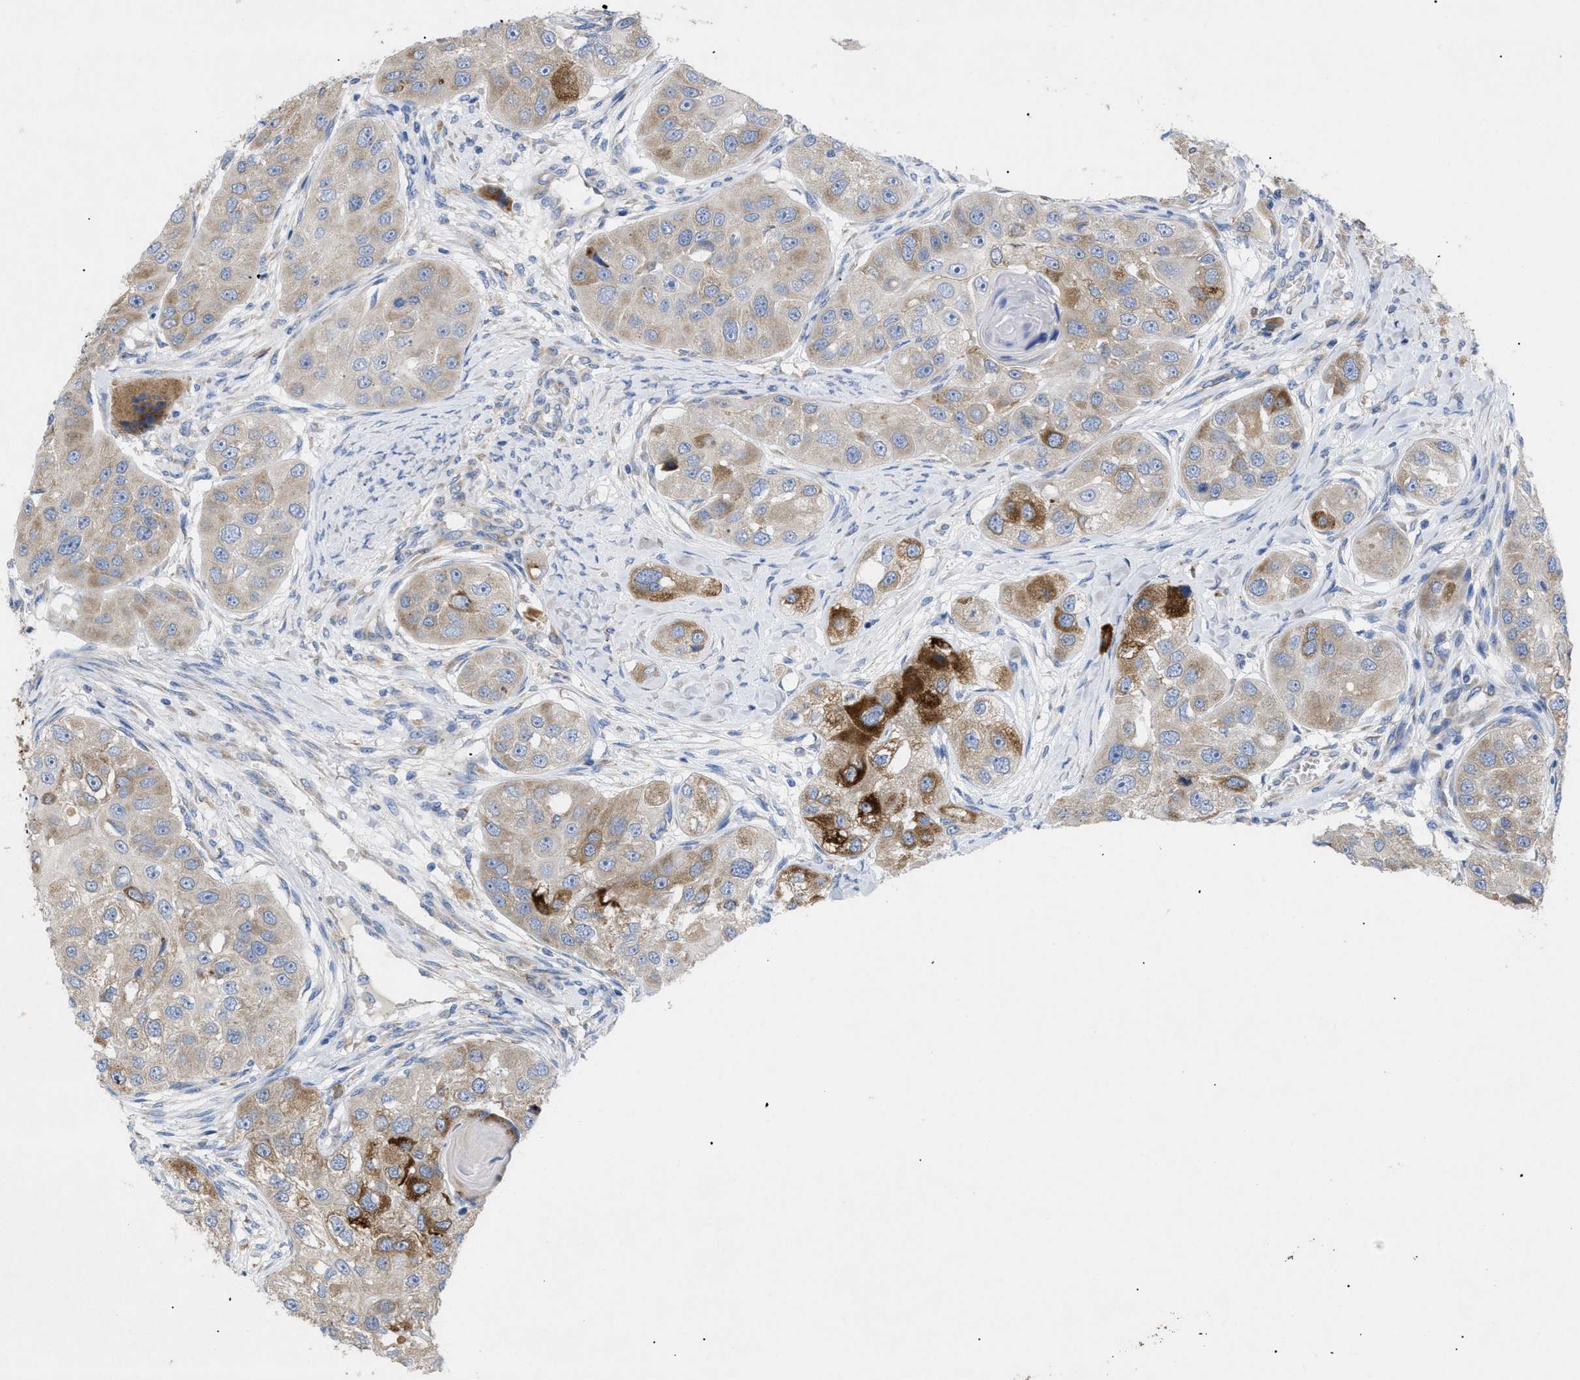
{"staining": {"intensity": "strong", "quantity": "<25%", "location": "cytoplasmic/membranous"}, "tissue": "head and neck cancer", "cell_type": "Tumor cells", "image_type": "cancer", "snomed": [{"axis": "morphology", "description": "Normal tissue, NOS"}, {"axis": "morphology", "description": "Squamous cell carcinoma, NOS"}, {"axis": "topography", "description": "Skeletal muscle"}, {"axis": "topography", "description": "Head-Neck"}], "caption": "Squamous cell carcinoma (head and neck) was stained to show a protein in brown. There is medium levels of strong cytoplasmic/membranous expression in about <25% of tumor cells.", "gene": "SLC50A1", "patient": {"sex": "male", "age": 51}}